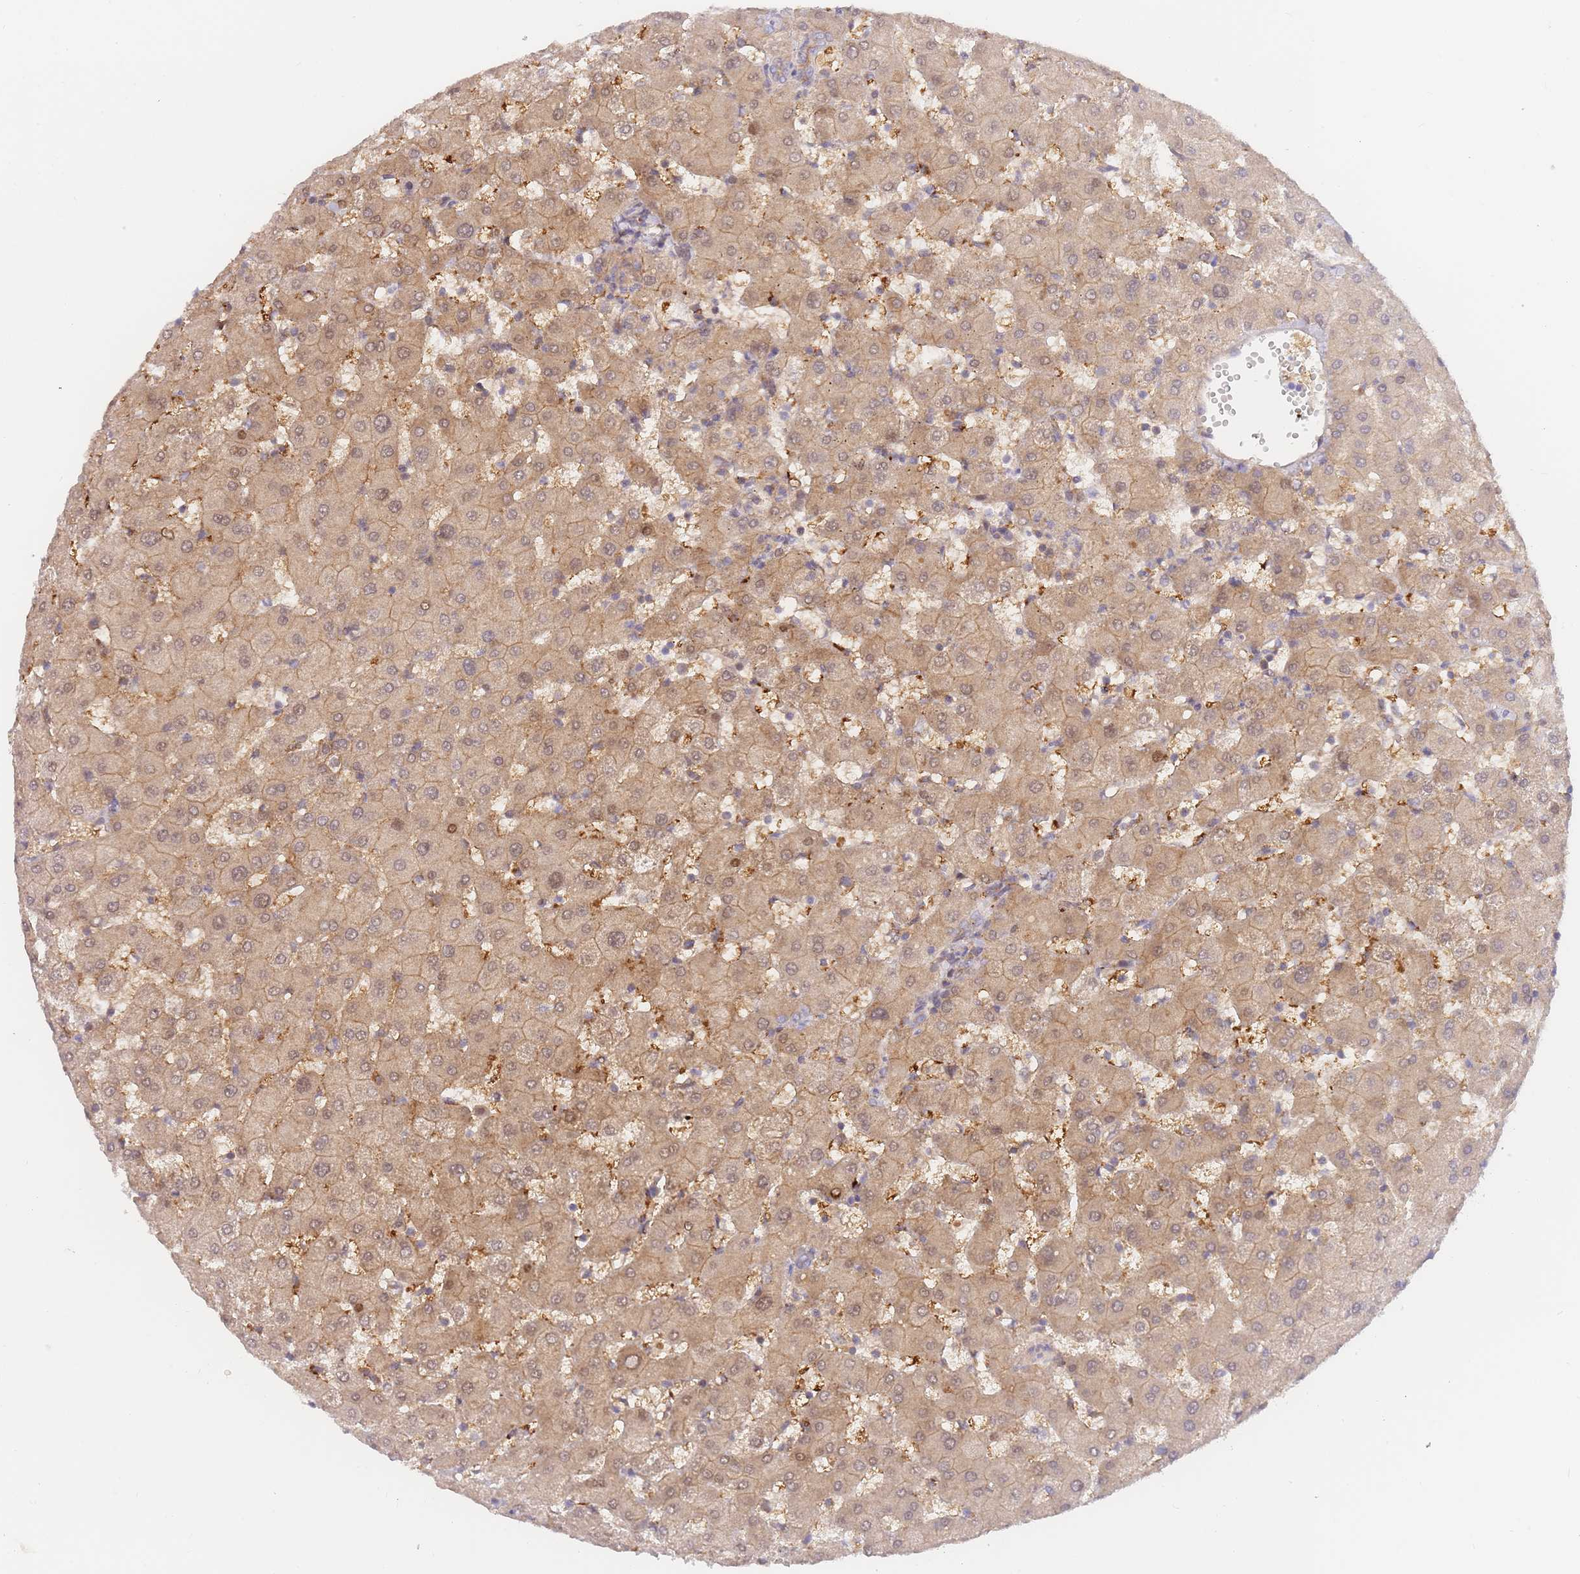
{"staining": {"intensity": "weak", "quantity": "25%-75%", "location": "cytoplasmic/membranous"}, "tissue": "liver", "cell_type": "Cholangiocytes", "image_type": "normal", "snomed": [{"axis": "morphology", "description": "Normal tissue, NOS"}, {"axis": "topography", "description": "Liver"}], "caption": "IHC staining of benign liver, which demonstrates low levels of weak cytoplasmic/membranous staining in approximately 25%-75% of cholangiocytes indicating weak cytoplasmic/membranous protein positivity. The staining was performed using DAB (brown) for protein detection and nuclei were counterstained in hematoxylin (blue).", "gene": "ZNF577", "patient": {"sex": "female", "age": 63}}